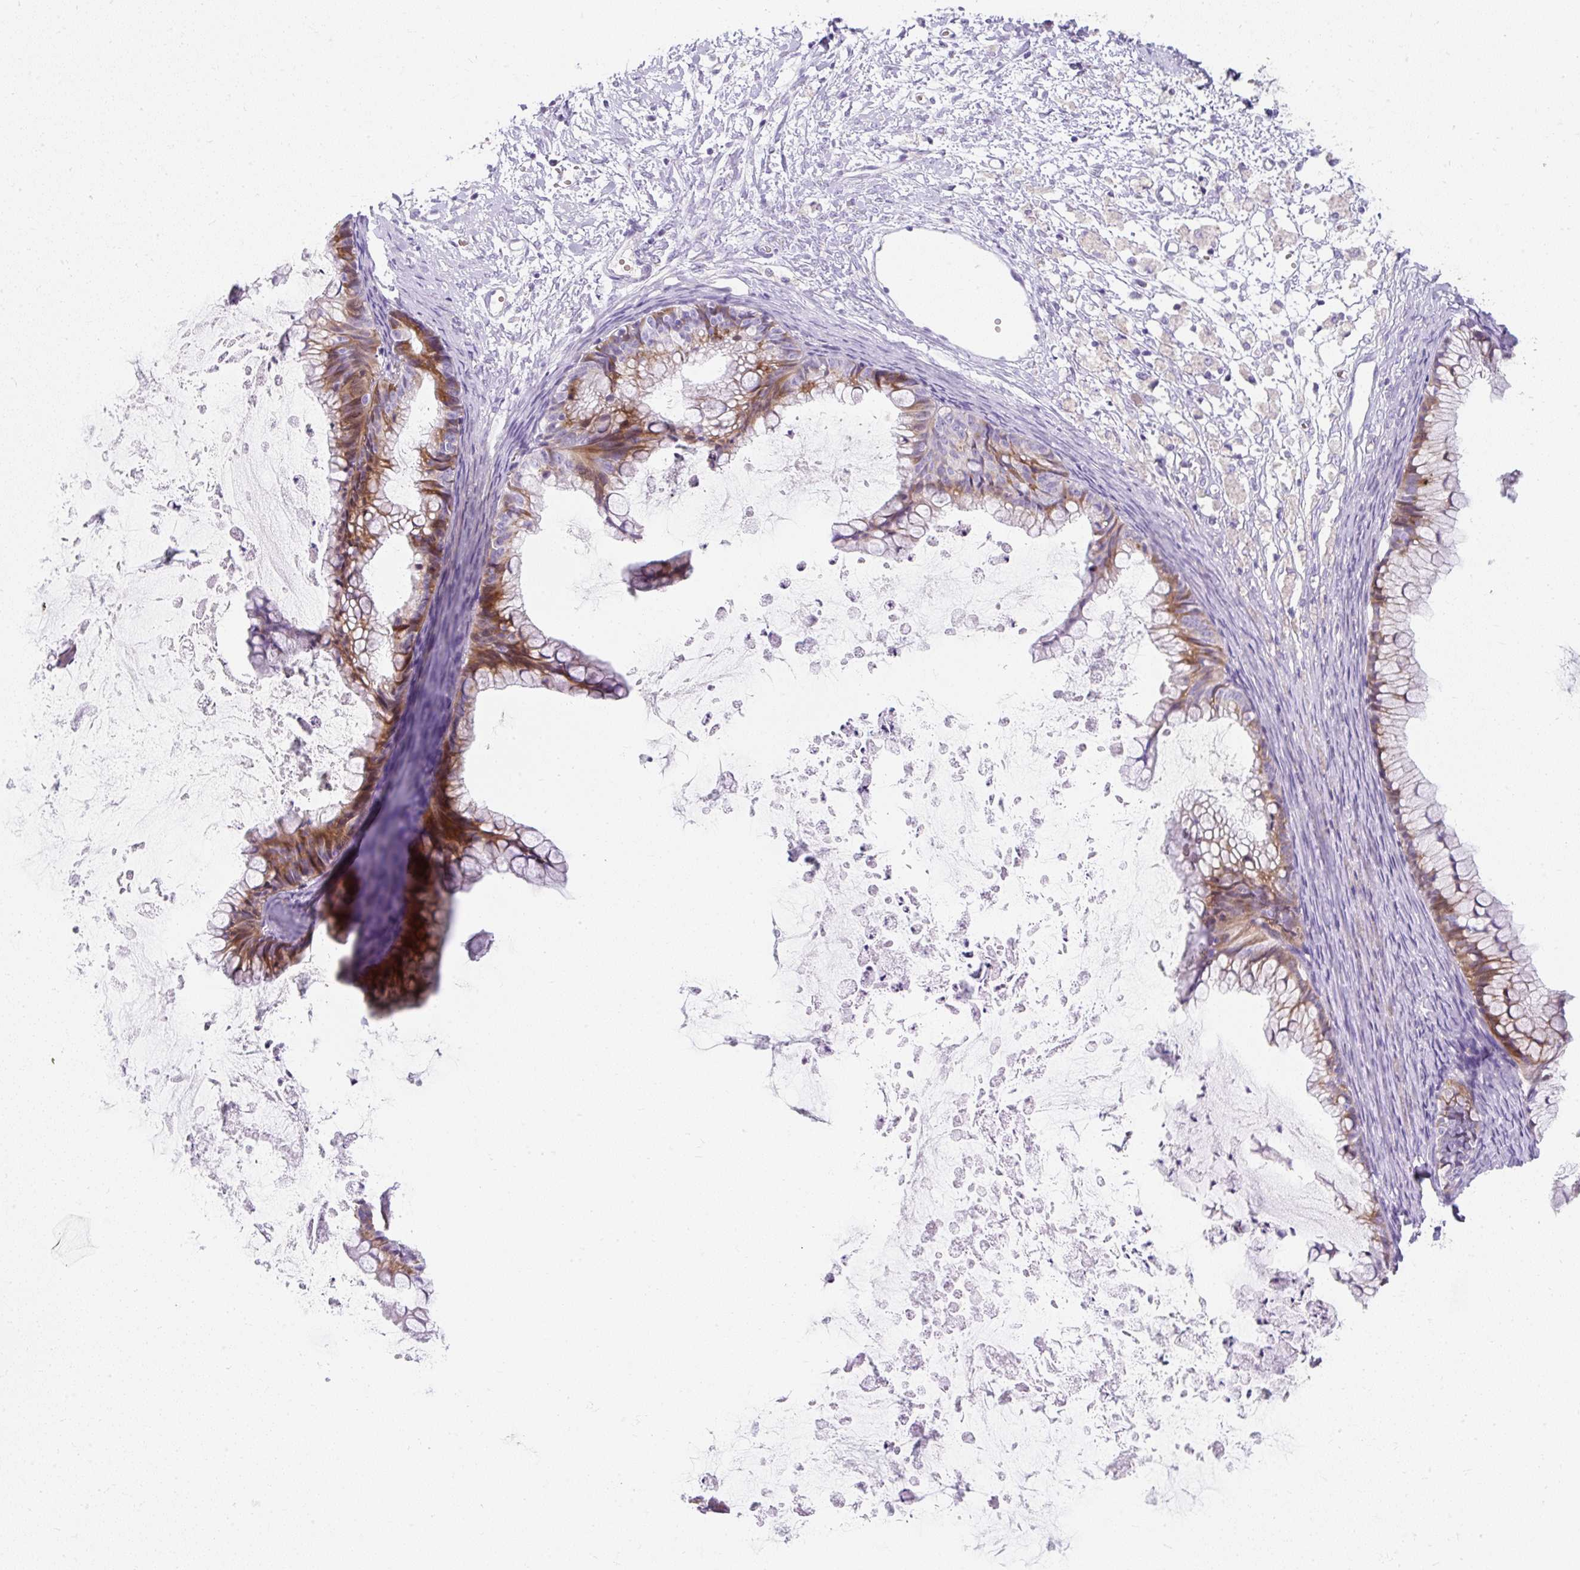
{"staining": {"intensity": "moderate", "quantity": "25%-75%", "location": "cytoplasmic/membranous"}, "tissue": "ovarian cancer", "cell_type": "Tumor cells", "image_type": "cancer", "snomed": [{"axis": "morphology", "description": "Cystadenocarcinoma, mucinous, NOS"}, {"axis": "topography", "description": "Ovary"}], "caption": "Tumor cells demonstrate moderate cytoplasmic/membranous staining in about 25%-75% of cells in mucinous cystadenocarcinoma (ovarian).", "gene": "DTX4", "patient": {"sex": "female", "age": 35}}